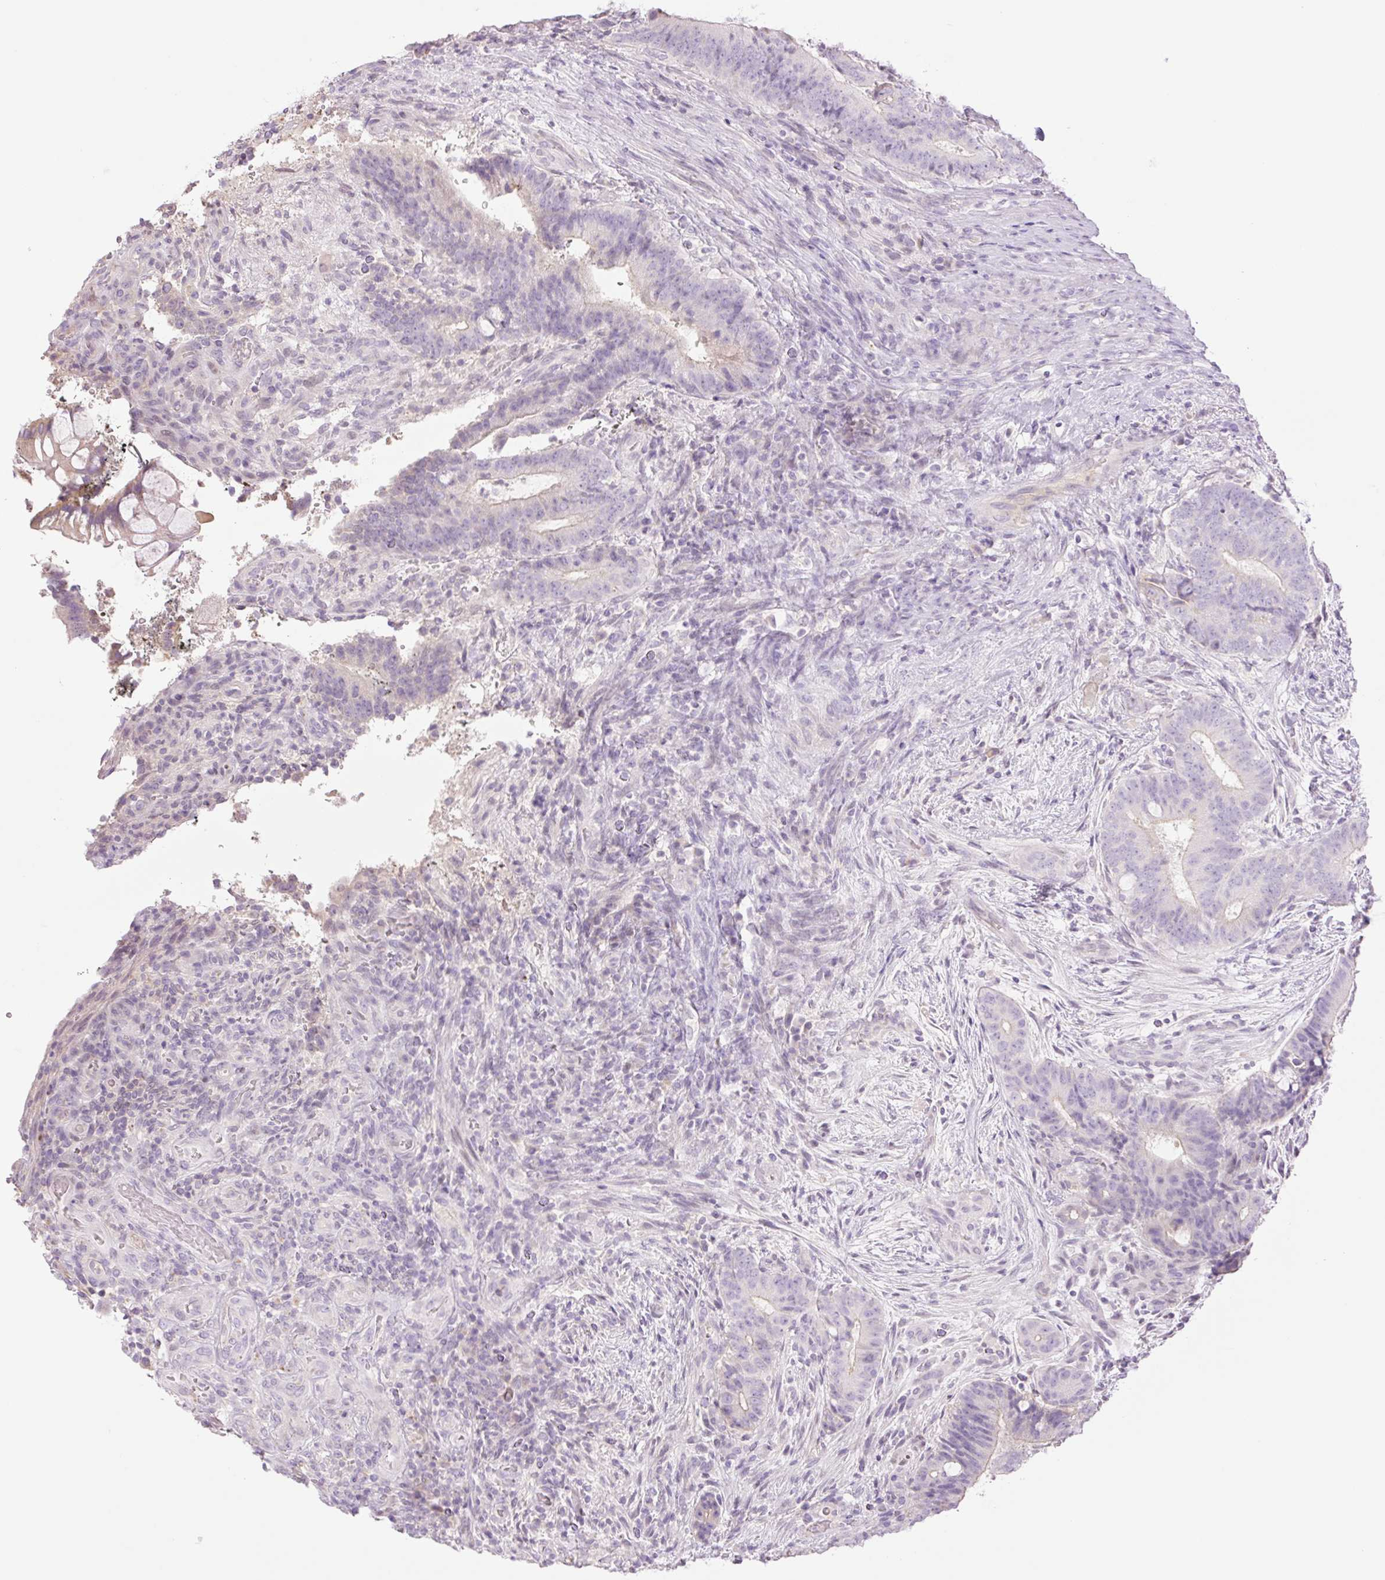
{"staining": {"intensity": "negative", "quantity": "none", "location": "none"}, "tissue": "colorectal cancer", "cell_type": "Tumor cells", "image_type": "cancer", "snomed": [{"axis": "morphology", "description": "Adenocarcinoma, NOS"}, {"axis": "topography", "description": "Colon"}], "caption": "Tumor cells show no significant staining in colorectal cancer (adenocarcinoma).", "gene": "TBX15", "patient": {"sex": "female", "age": 43}}